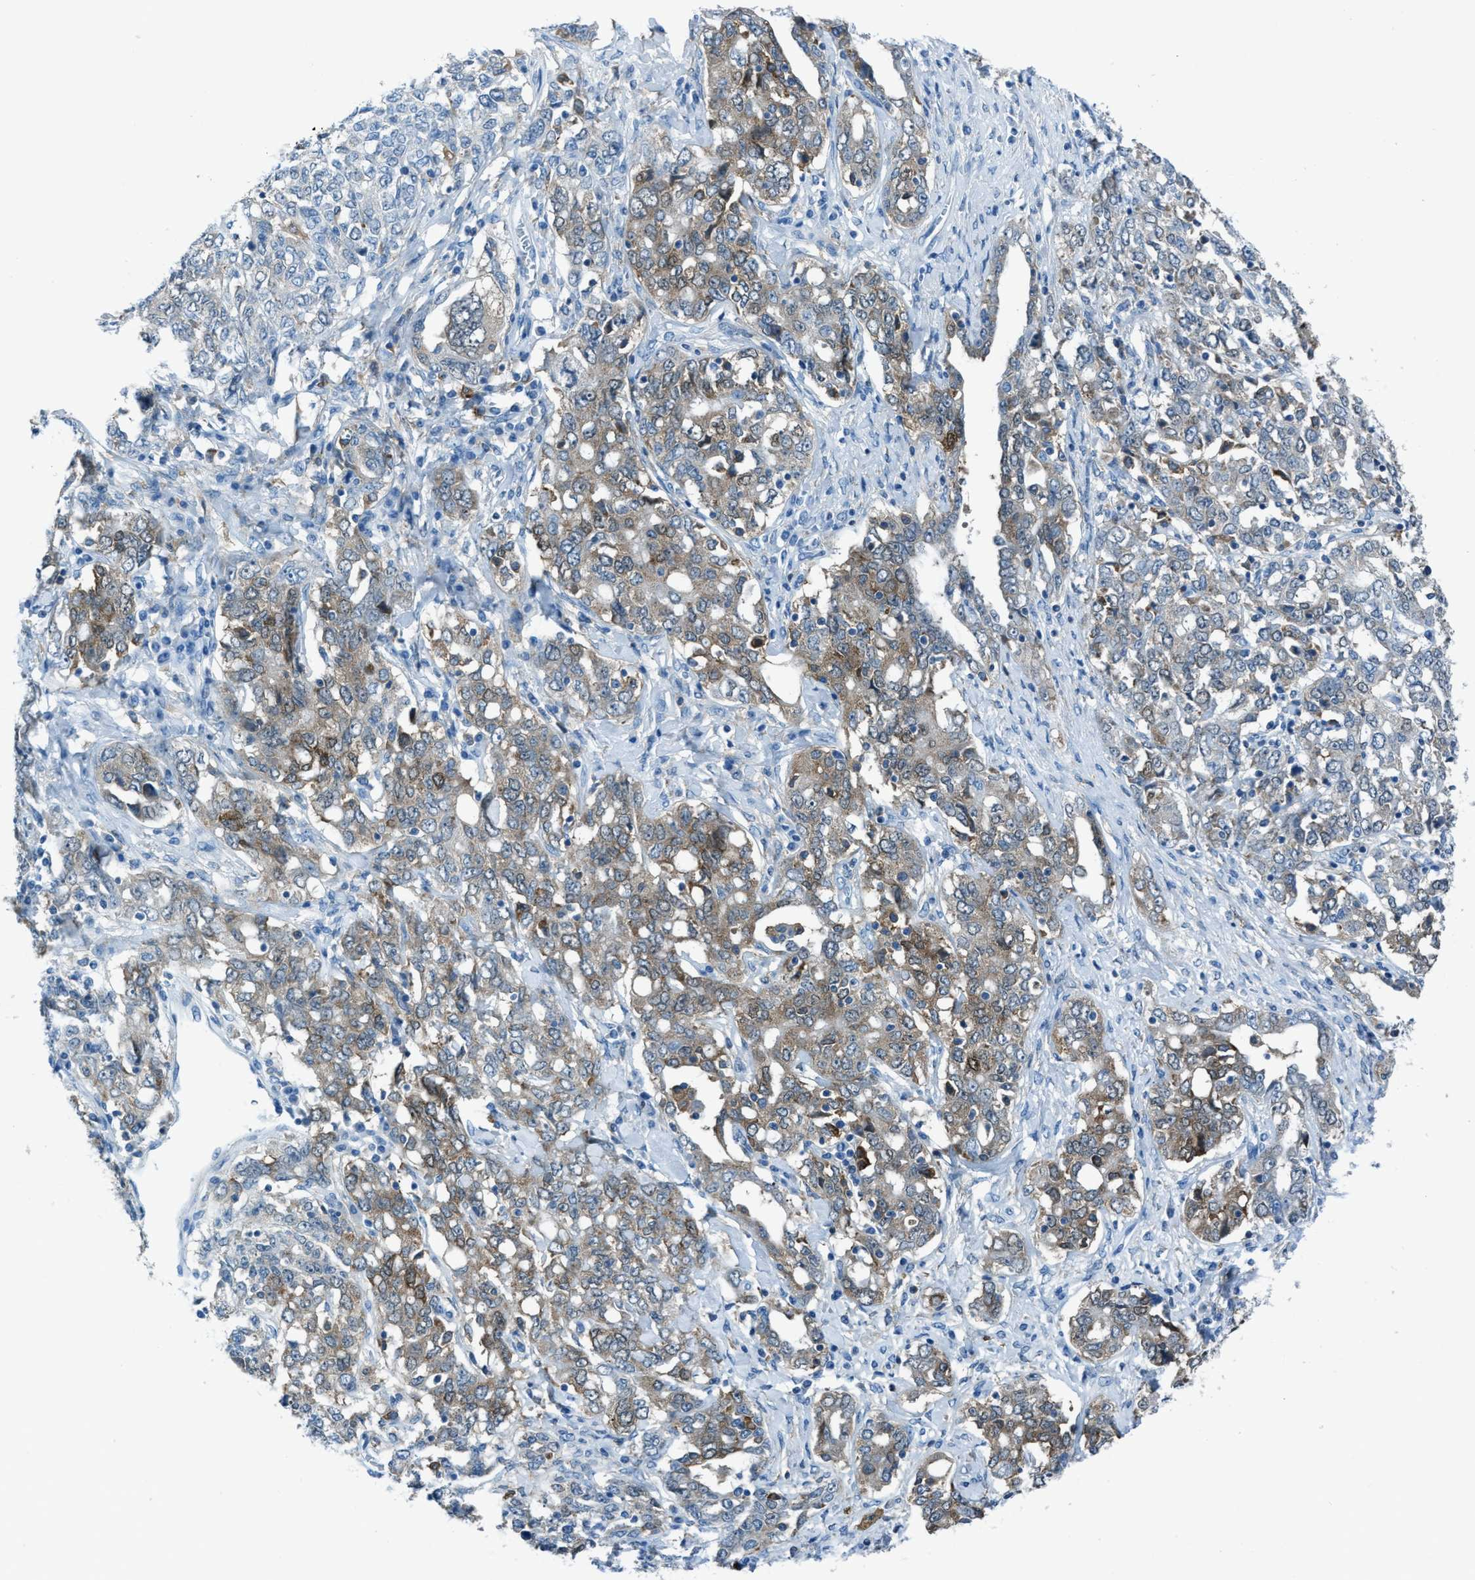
{"staining": {"intensity": "weak", "quantity": "25%-75%", "location": "cytoplasmic/membranous"}, "tissue": "ovarian cancer", "cell_type": "Tumor cells", "image_type": "cancer", "snomed": [{"axis": "morphology", "description": "Carcinoma, endometroid"}, {"axis": "topography", "description": "Ovary"}], "caption": "A brown stain shows weak cytoplasmic/membranous staining of a protein in ovarian cancer tumor cells. The staining is performed using DAB brown chromogen to label protein expression. The nuclei are counter-stained blue using hematoxylin.", "gene": "MATCAP2", "patient": {"sex": "female", "age": 62}}